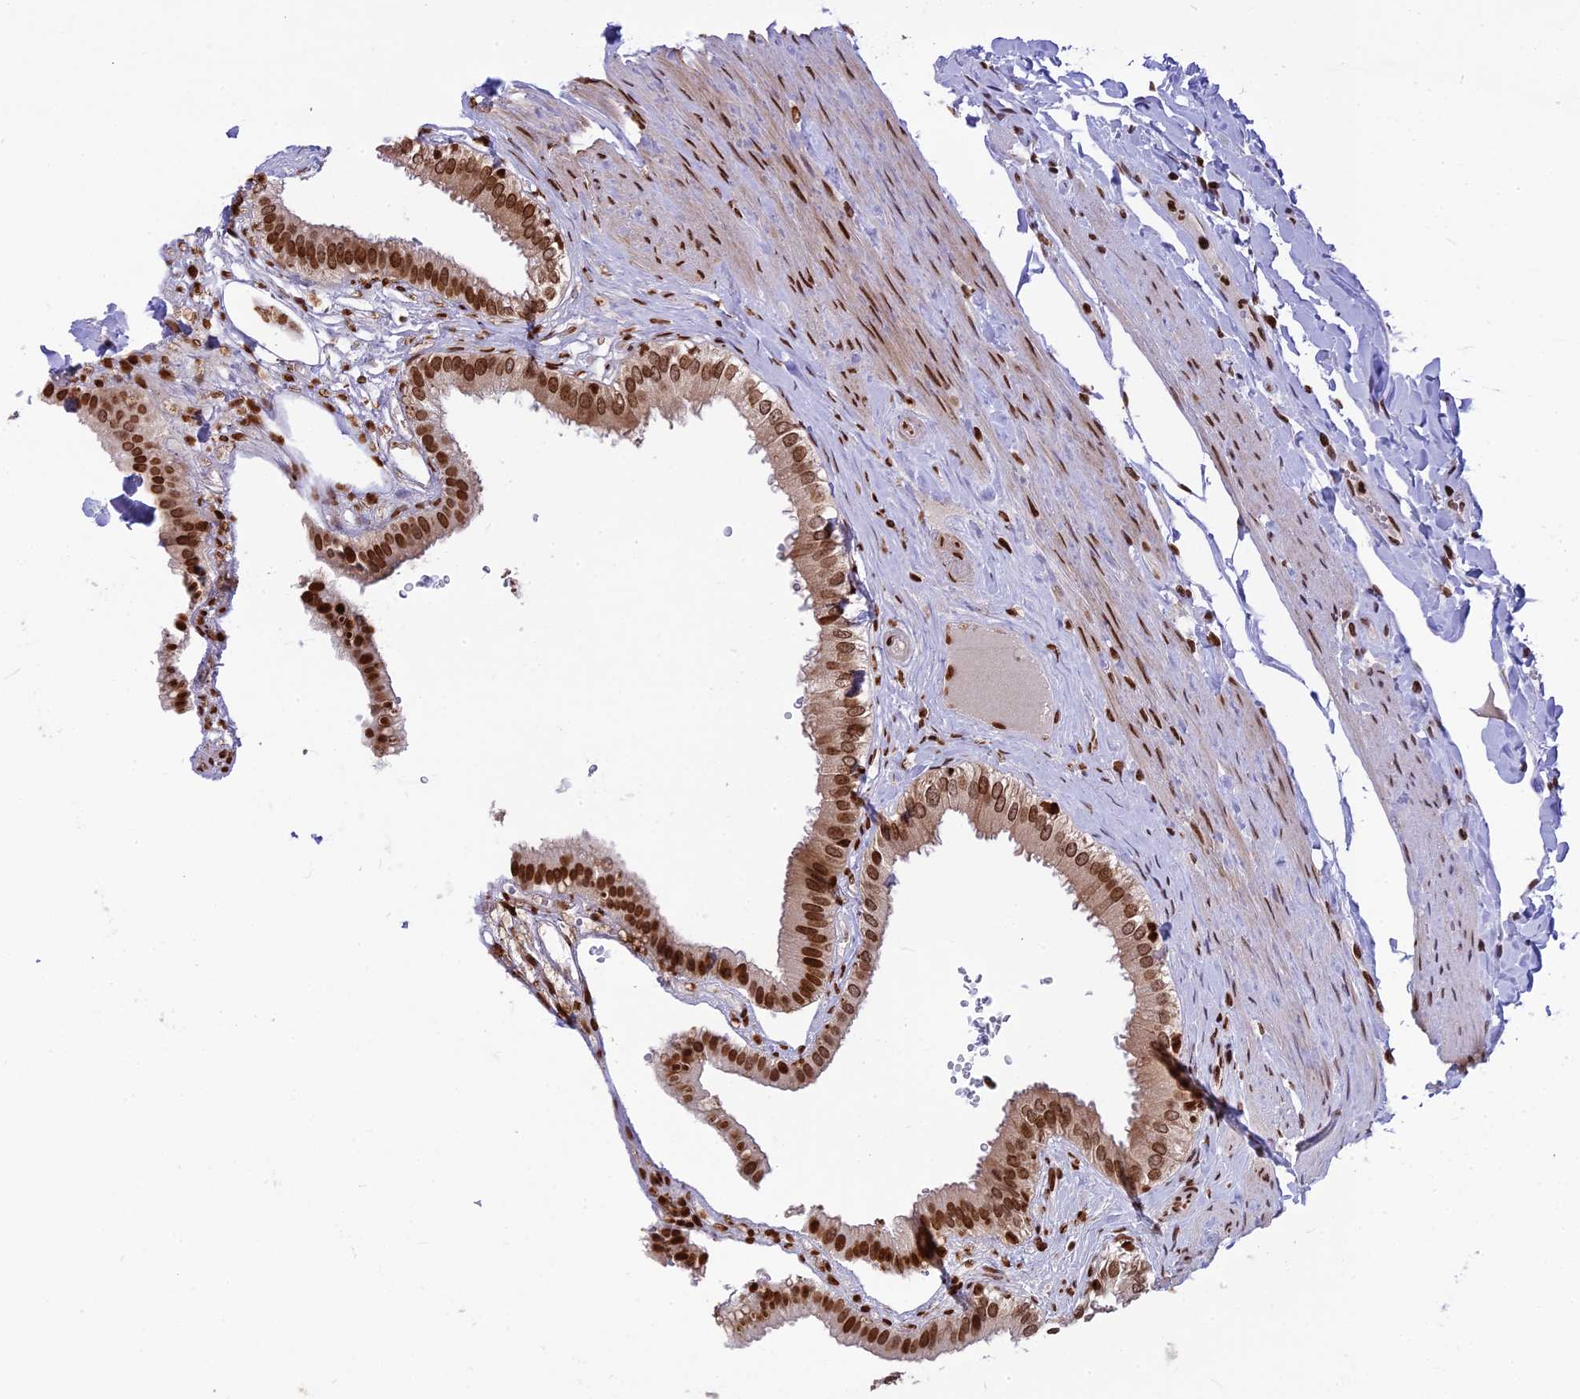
{"staining": {"intensity": "strong", "quantity": ">75%", "location": "nuclear"}, "tissue": "gallbladder", "cell_type": "Glandular cells", "image_type": "normal", "snomed": [{"axis": "morphology", "description": "Normal tissue, NOS"}, {"axis": "topography", "description": "Gallbladder"}], "caption": "Strong nuclear protein expression is identified in approximately >75% of glandular cells in gallbladder. The staining is performed using DAB brown chromogen to label protein expression. The nuclei are counter-stained blue using hematoxylin.", "gene": "TET2", "patient": {"sex": "female", "age": 61}}